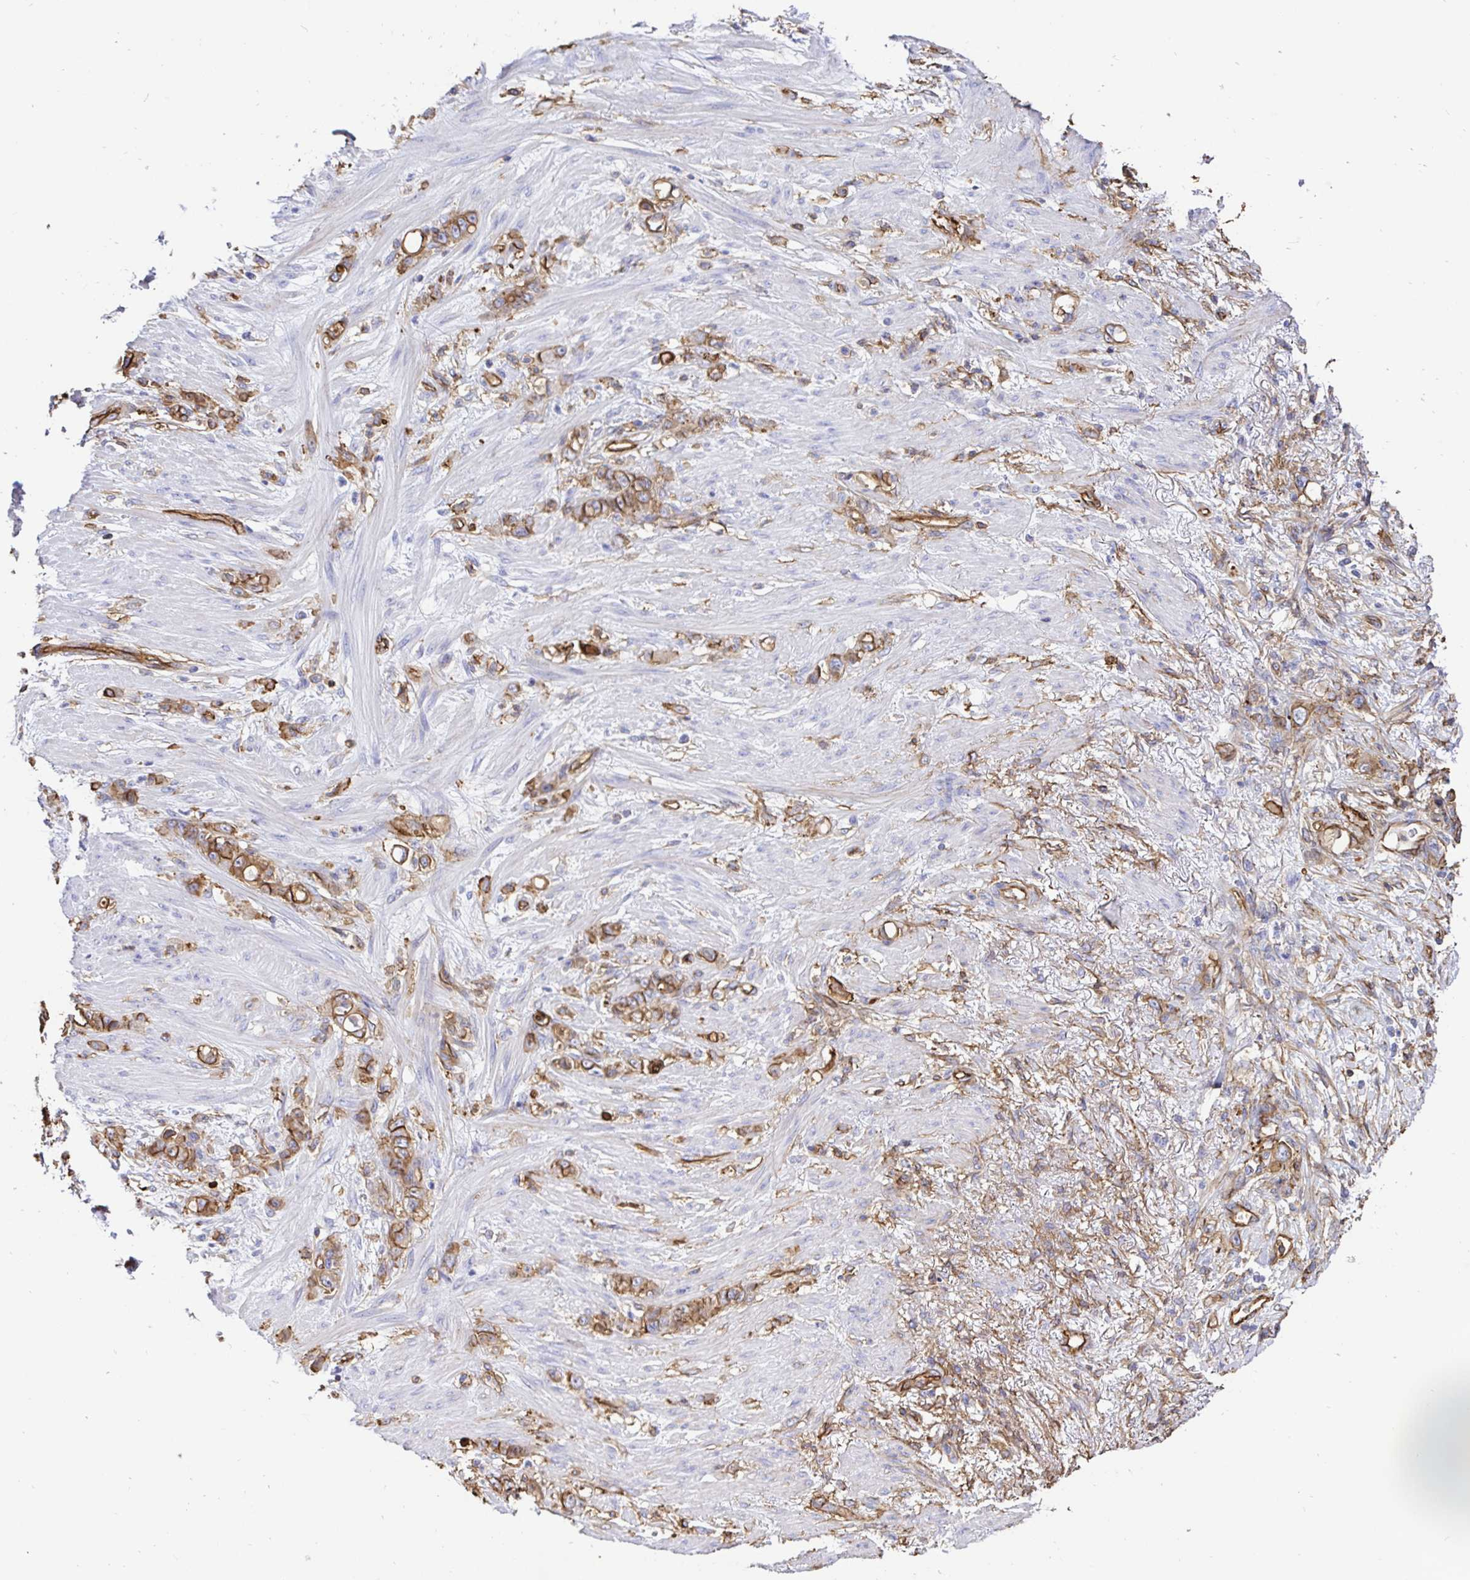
{"staining": {"intensity": "moderate", "quantity": "25%-75%", "location": "cytoplasmic/membranous"}, "tissue": "stomach cancer", "cell_type": "Tumor cells", "image_type": "cancer", "snomed": [{"axis": "morphology", "description": "Normal tissue, NOS"}, {"axis": "morphology", "description": "Adenocarcinoma, NOS"}, {"axis": "topography", "description": "Stomach"}], "caption": "Protein expression analysis of human stomach cancer reveals moderate cytoplasmic/membranous staining in approximately 25%-75% of tumor cells. (DAB (3,3'-diaminobenzidine) = brown stain, brightfield microscopy at high magnification).", "gene": "ANXA2", "patient": {"sex": "female", "age": 79}}